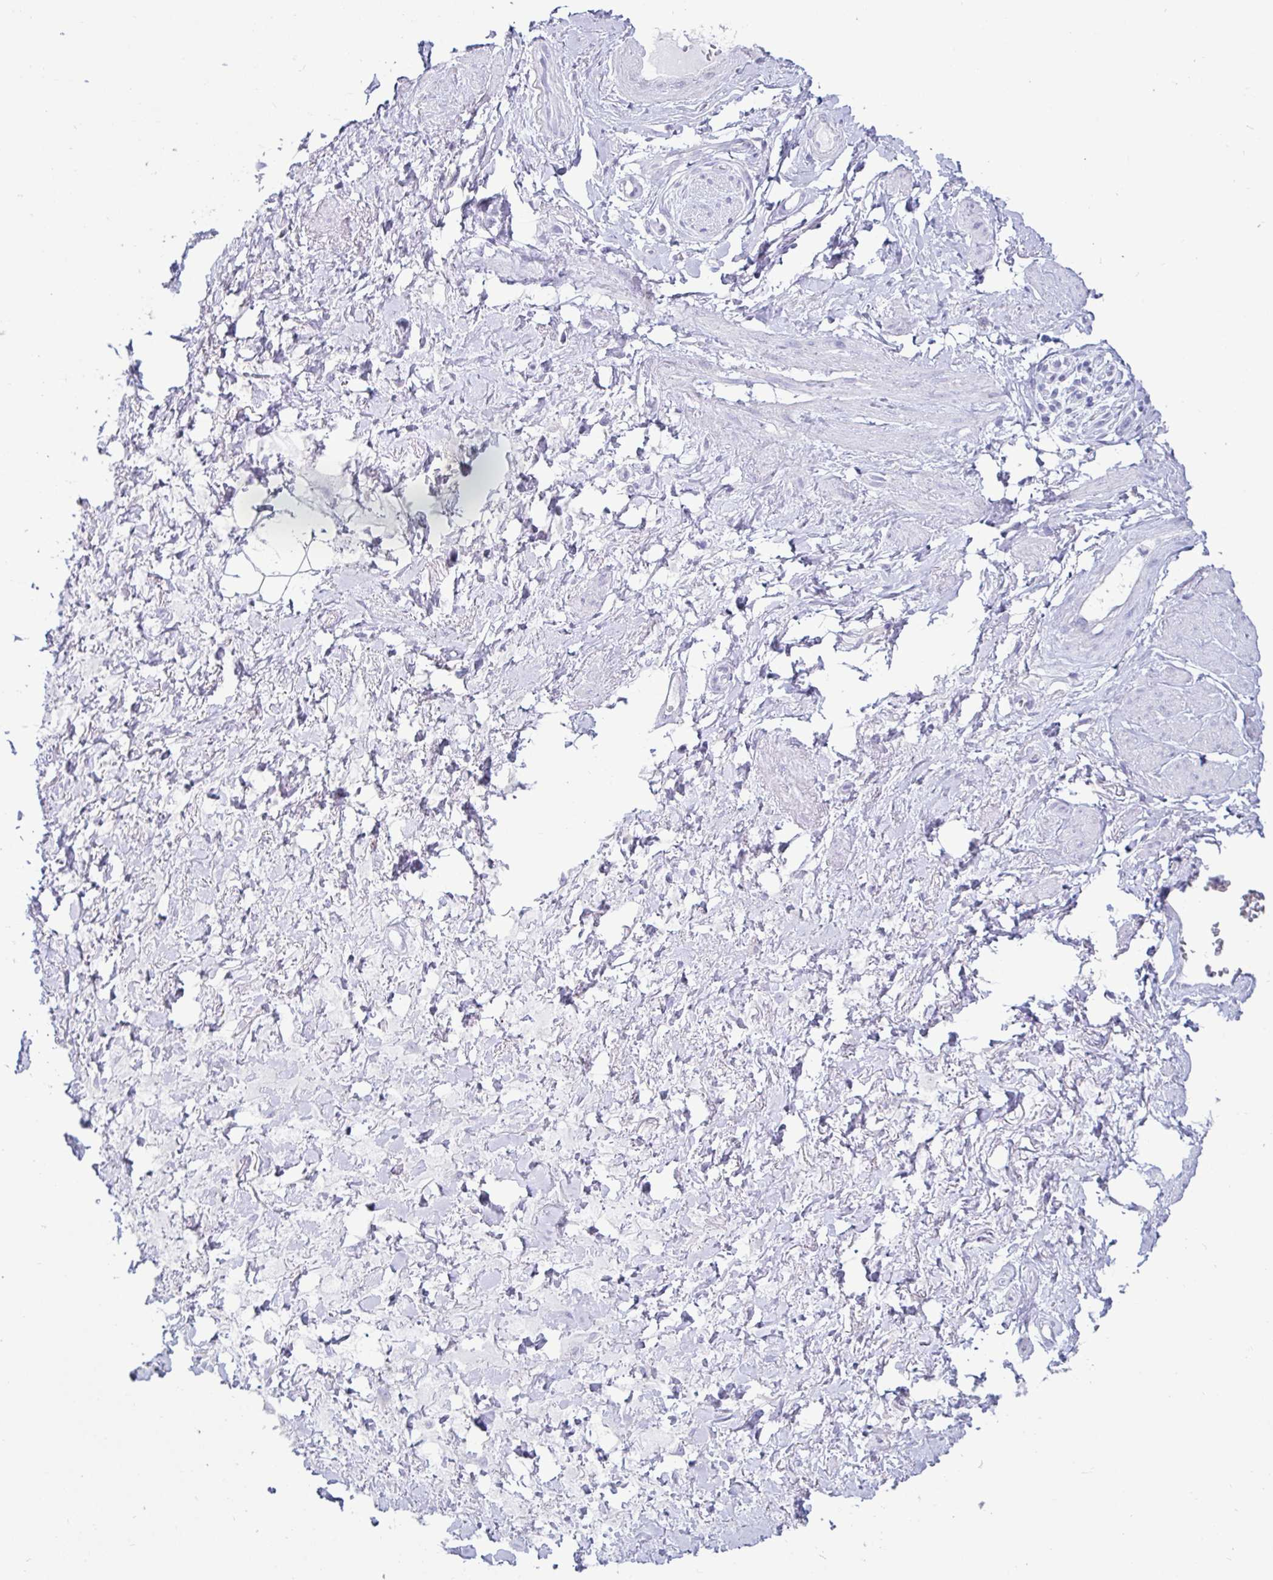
{"staining": {"intensity": "negative", "quantity": "none", "location": "none"}, "tissue": "adipose tissue", "cell_type": "Adipocytes", "image_type": "normal", "snomed": [{"axis": "morphology", "description": "Normal tissue, NOS"}, {"axis": "topography", "description": "Vagina"}, {"axis": "topography", "description": "Peripheral nerve tissue"}], "caption": "High magnification brightfield microscopy of unremarkable adipose tissue stained with DAB (3,3'-diaminobenzidine) (brown) and counterstained with hematoxylin (blue): adipocytes show no significant staining.", "gene": "TFPI2", "patient": {"sex": "female", "age": 71}}